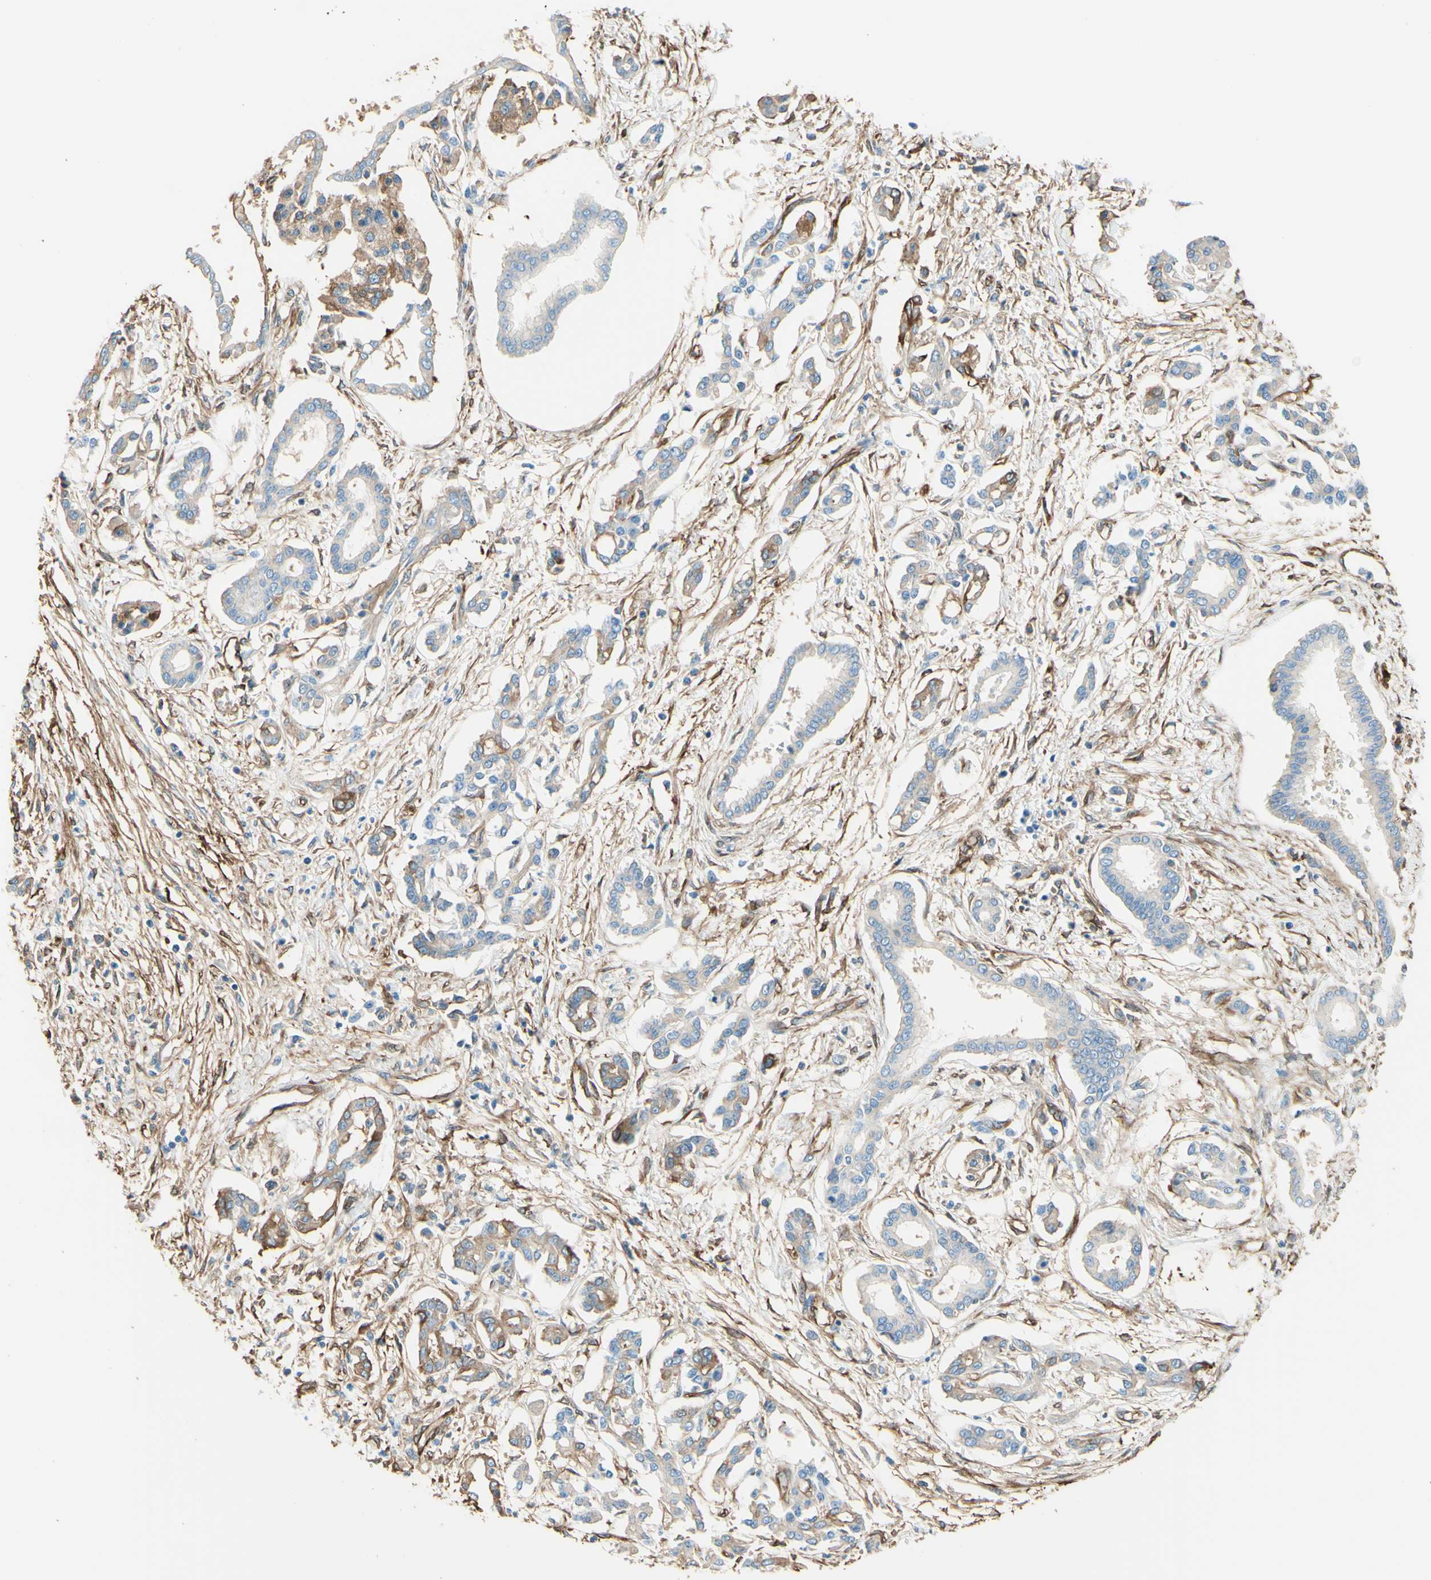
{"staining": {"intensity": "weak", "quantity": "25%-75%", "location": "cytoplasmic/membranous"}, "tissue": "pancreatic cancer", "cell_type": "Tumor cells", "image_type": "cancer", "snomed": [{"axis": "morphology", "description": "Adenocarcinoma, NOS"}, {"axis": "topography", "description": "Pancreas"}], "caption": "Immunohistochemistry (IHC) of human pancreatic adenocarcinoma reveals low levels of weak cytoplasmic/membranous positivity in about 25%-75% of tumor cells.", "gene": "DPYSL3", "patient": {"sex": "male", "age": 56}}